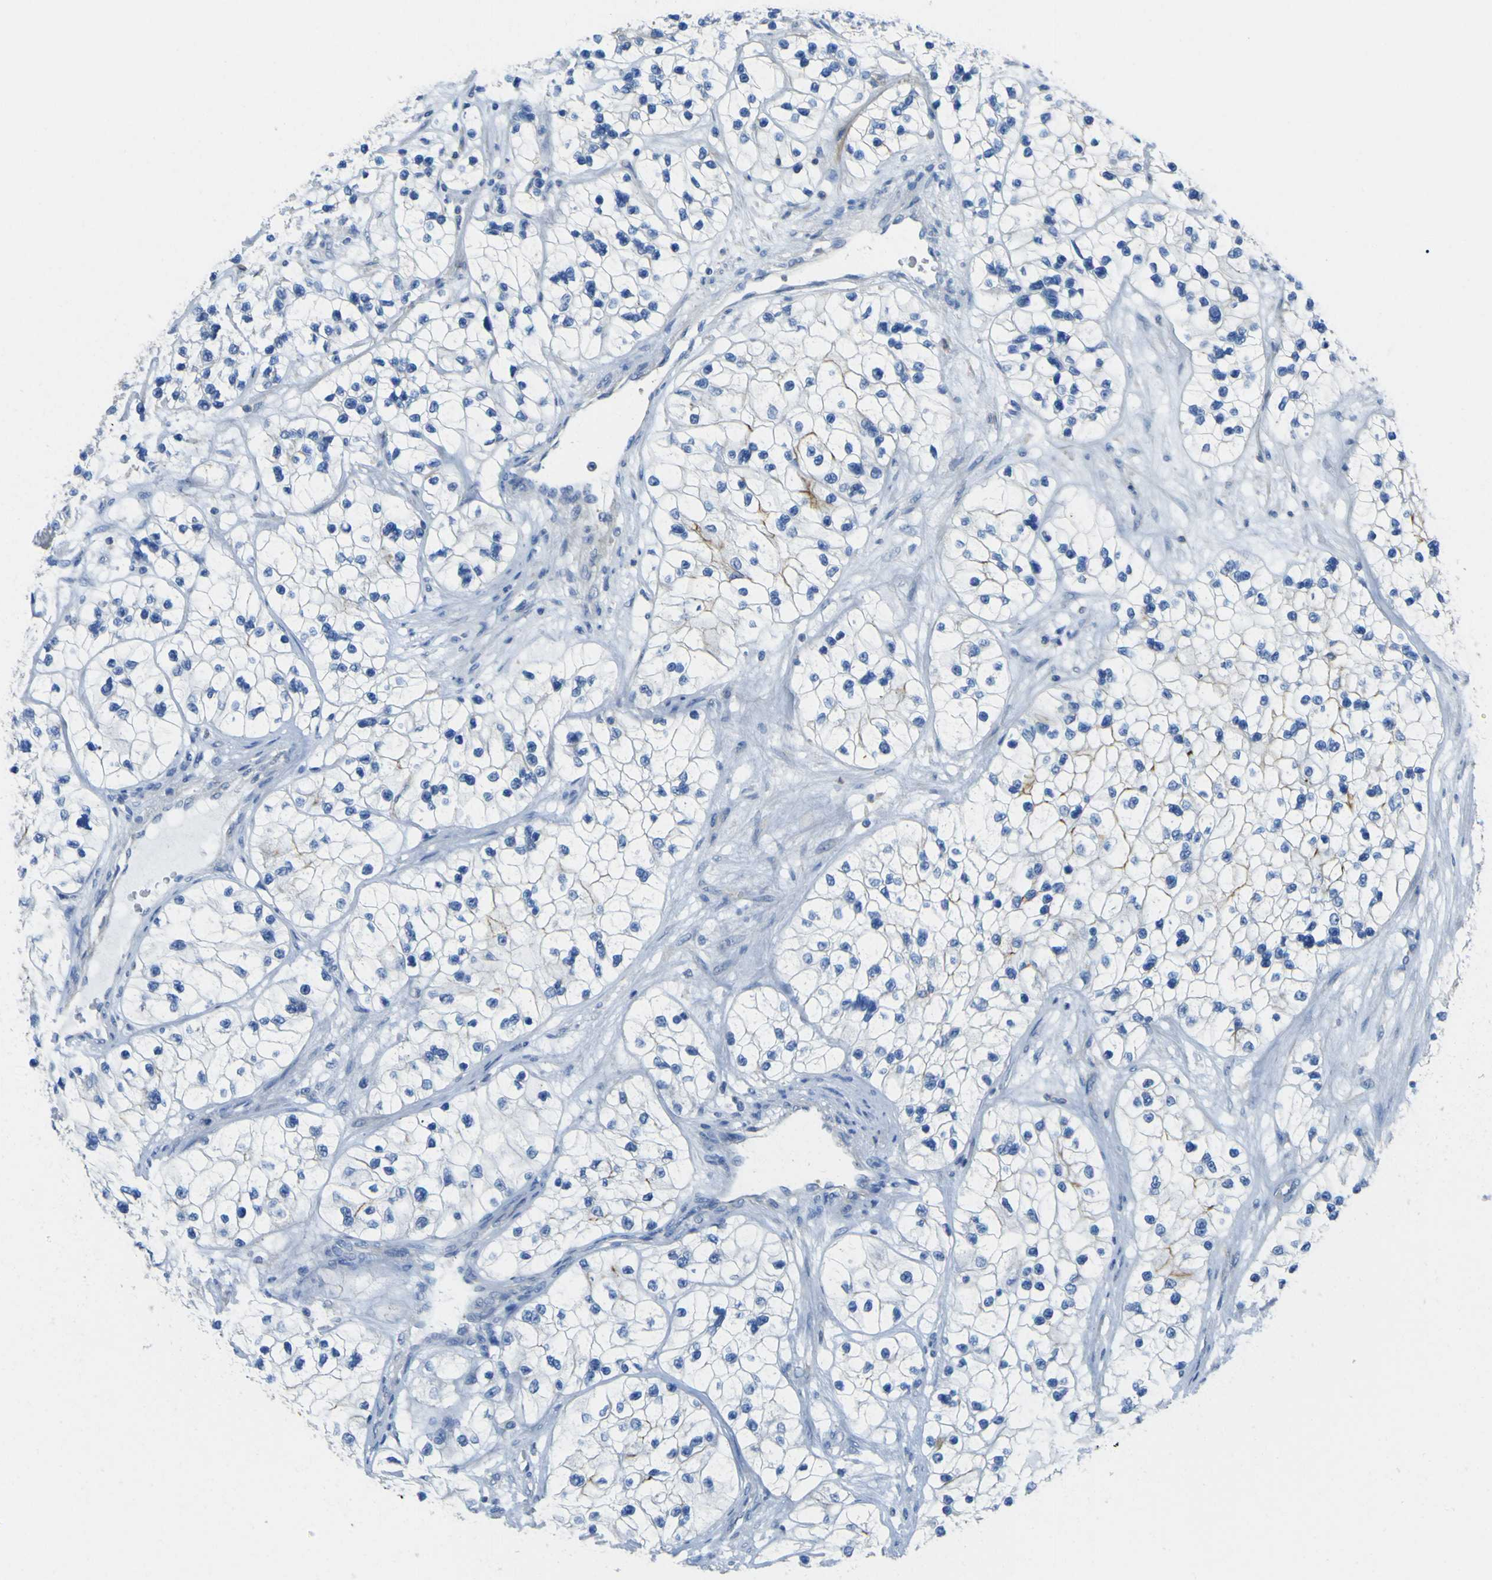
{"staining": {"intensity": "negative", "quantity": "none", "location": "none"}, "tissue": "renal cancer", "cell_type": "Tumor cells", "image_type": "cancer", "snomed": [{"axis": "morphology", "description": "Adenocarcinoma, NOS"}, {"axis": "topography", "description": "Kidney"}], "caption": "High magnification brightfield microscopy of adenocarcinoma (renal) stained with DAB (3,3'-diaminobenzidine) (brown) and counterstained with hematoxylin (blue): tumor cells show no significant expression.", "gene": "OGN", "patient": {"sex": "female", "age": 57}}